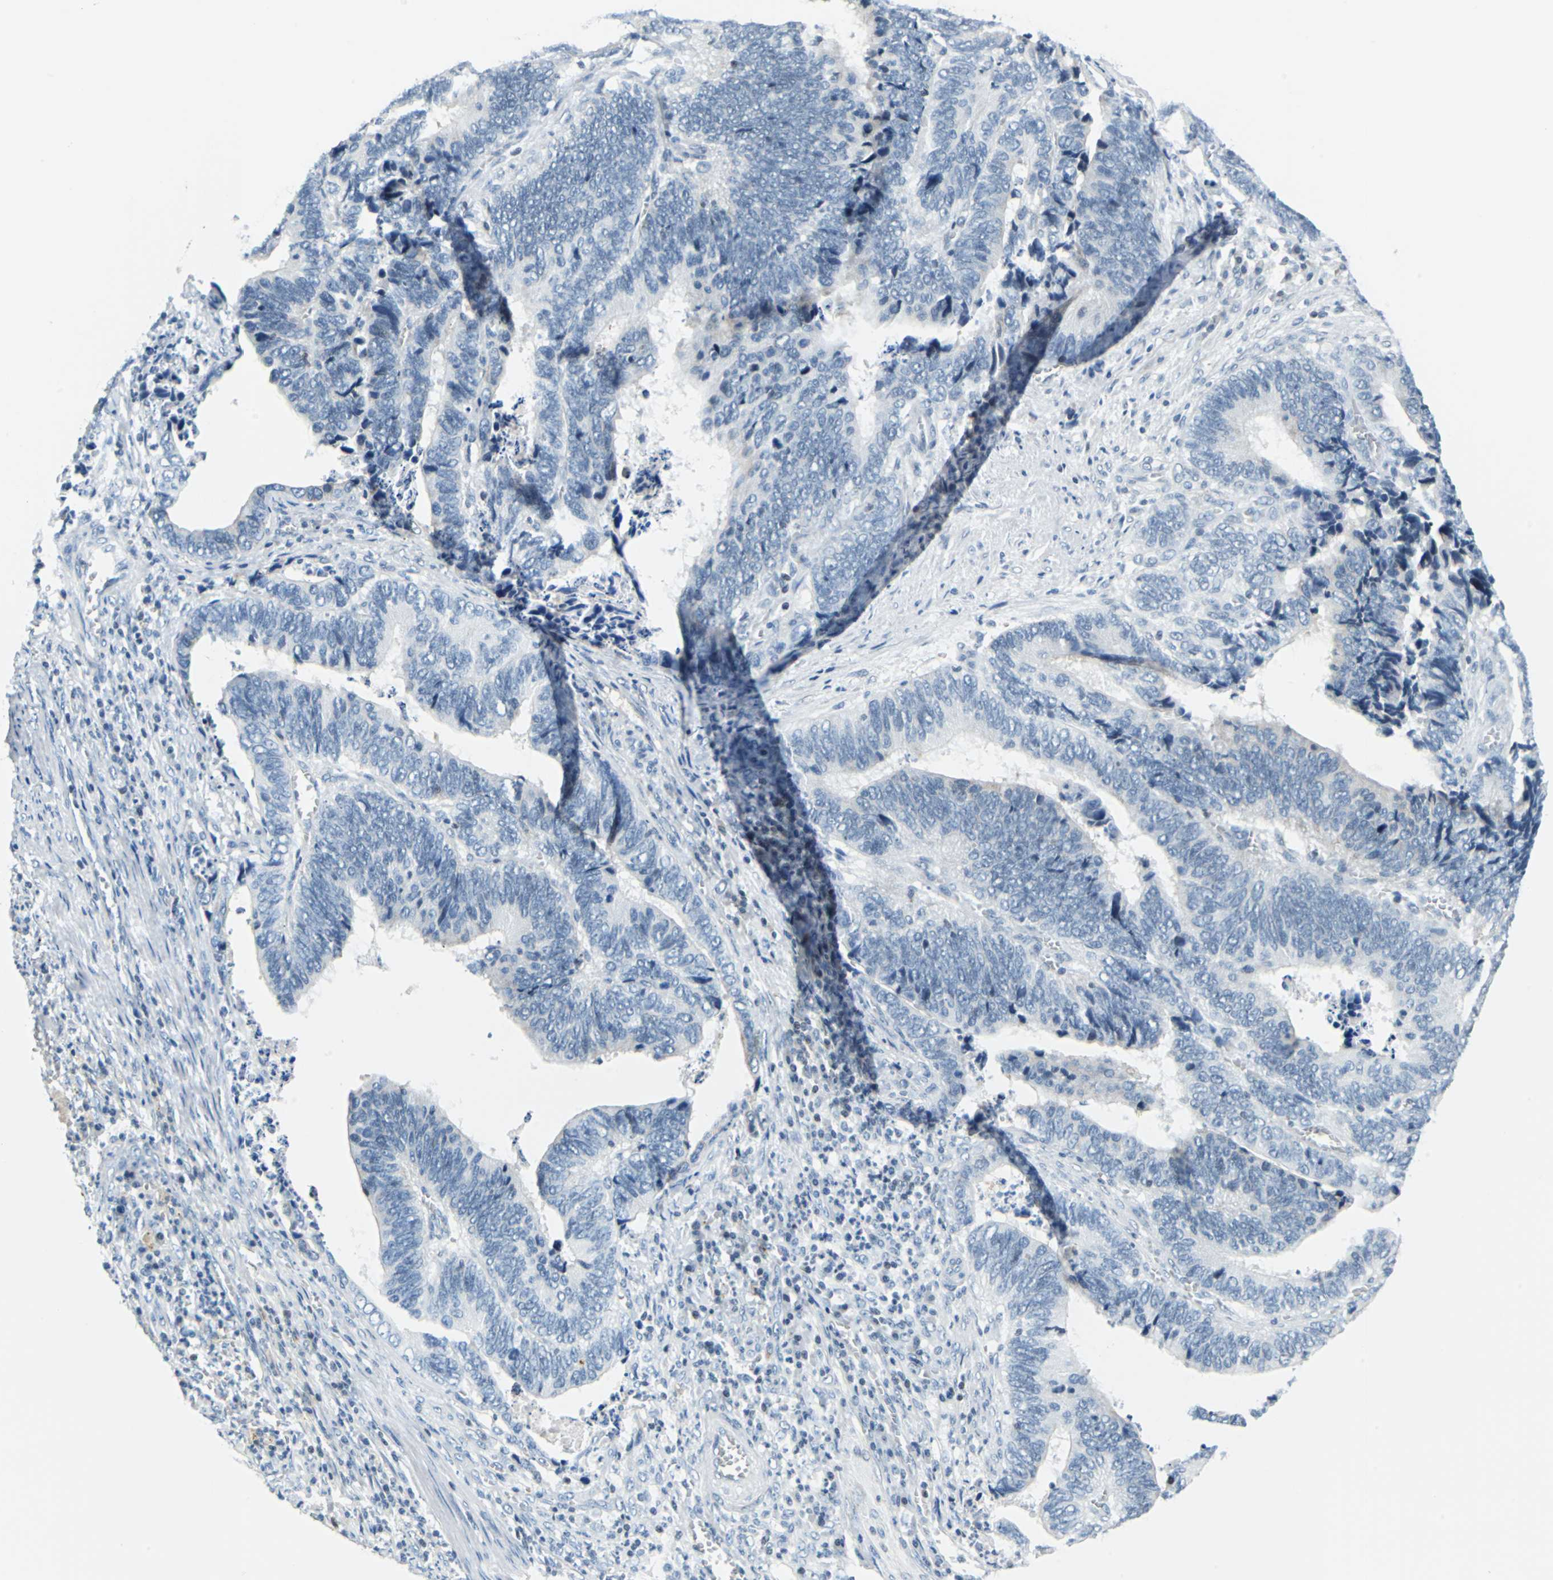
{"staining": {"intensity": "negative", "quantity": "none", "location": "none"}, "tissue": "colorectal cancer", "cell_type": "Tumor cells", "image_type": "cancer", "snomed": [{"axis": "morphology", "description": "Adenocarcinoma, NOS"}, {"axis": "topography", "description": "Colon"}], "caption": "Immunohistochemistry micrograph of colorectal adenocarcinoma stained for a protein (brown), which demonstrates no positivity in tumor cells.", "gene": "HCFC2", "patient": {"sex": "male", "age": 72}}